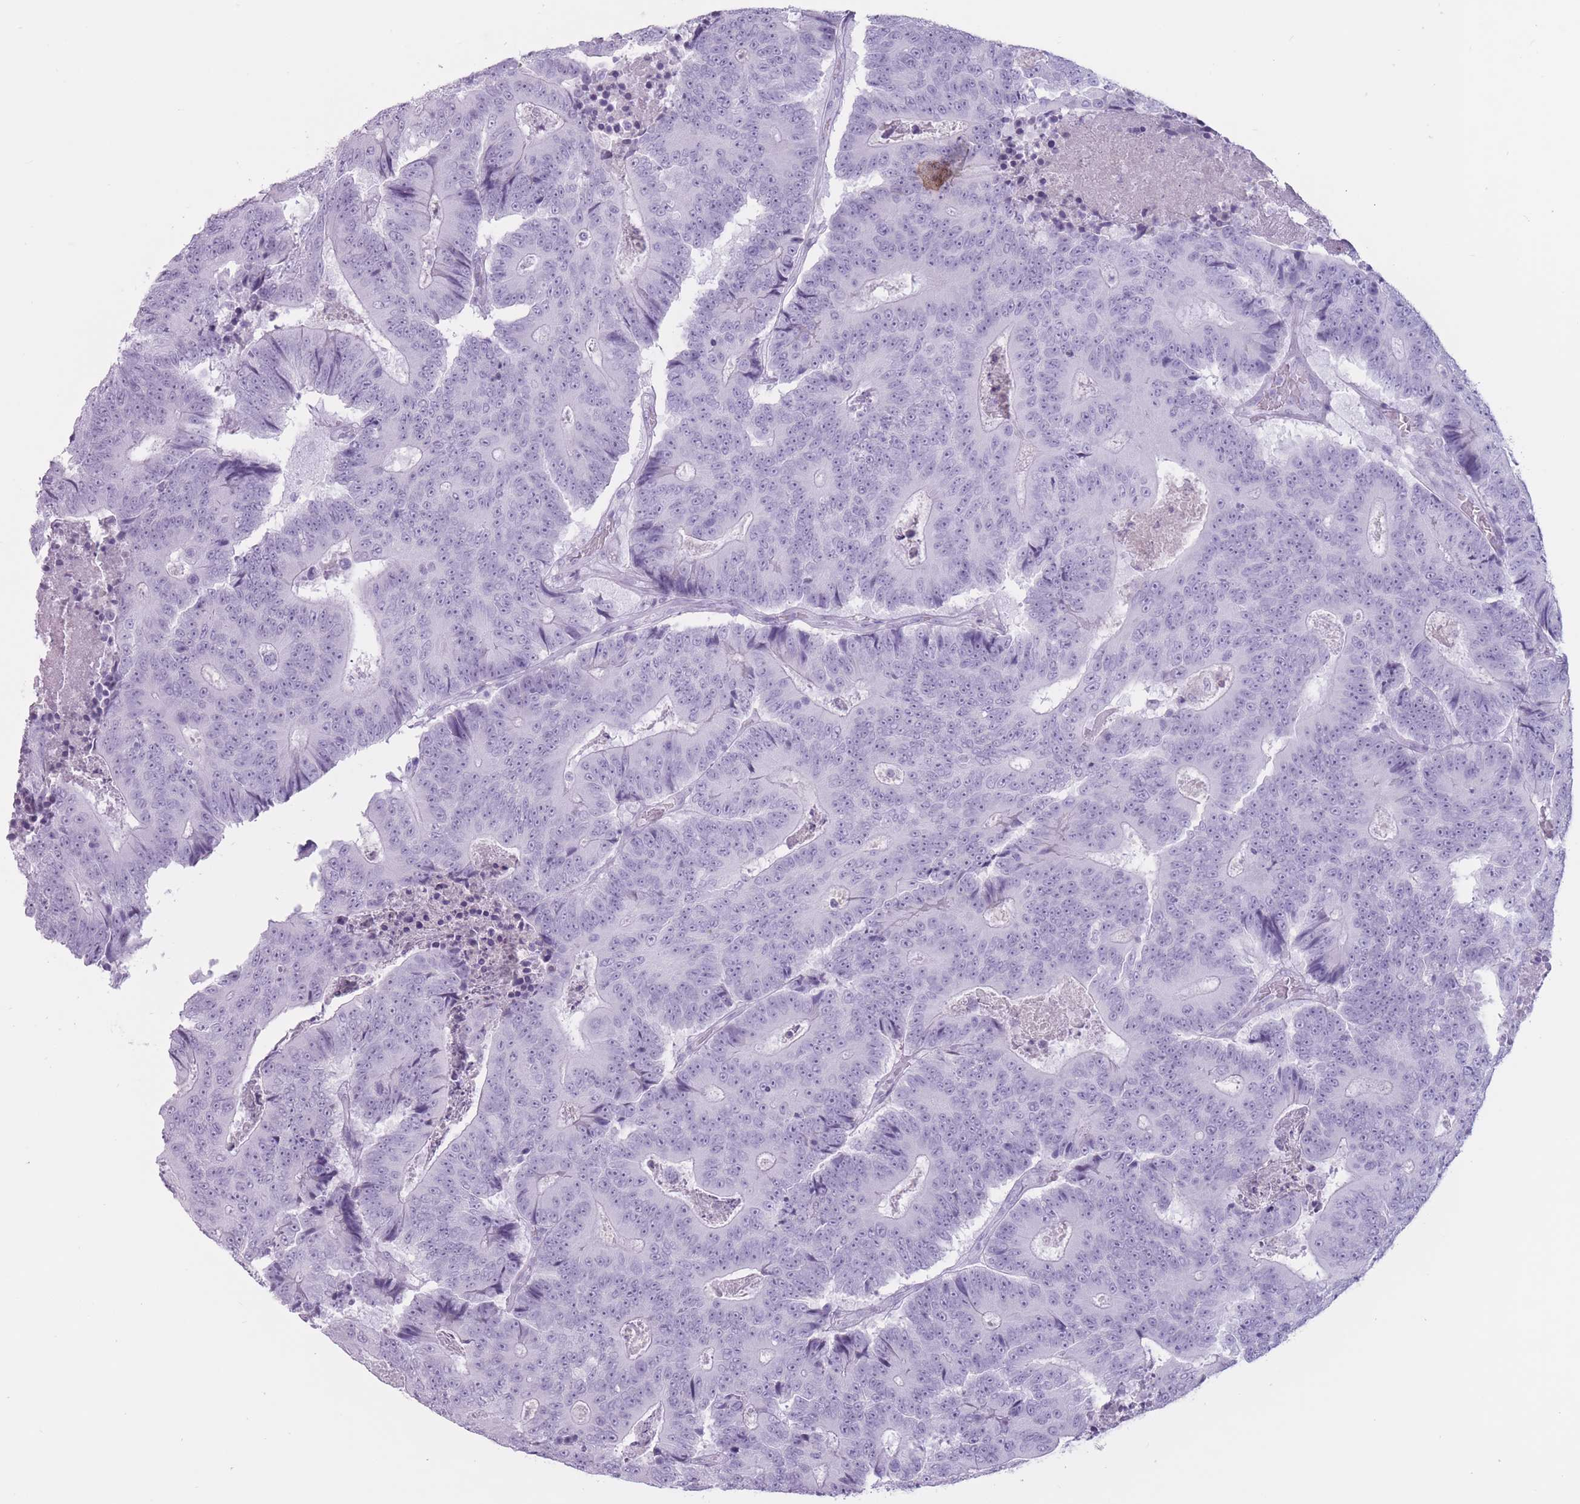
{"staining": {"intensity": "negative", "quantity": "none", "location": "none"}, "tissue": "colorectal cancer", "cell_type": "Tumor cells", "image_type": "cancer", "snomed": [{"axis": "morphology", "description": "Adenocarcinoma, NOS"}, {"axis": "topography", "description": "Colon"}], "caption": "IHC image of adenocarcinoma (colorectal) stained for a protein (brown), which demonstrates no staining in tumor cells.", "gene": "PNMA3", "patient": {"sex": "male", "age": 83}}